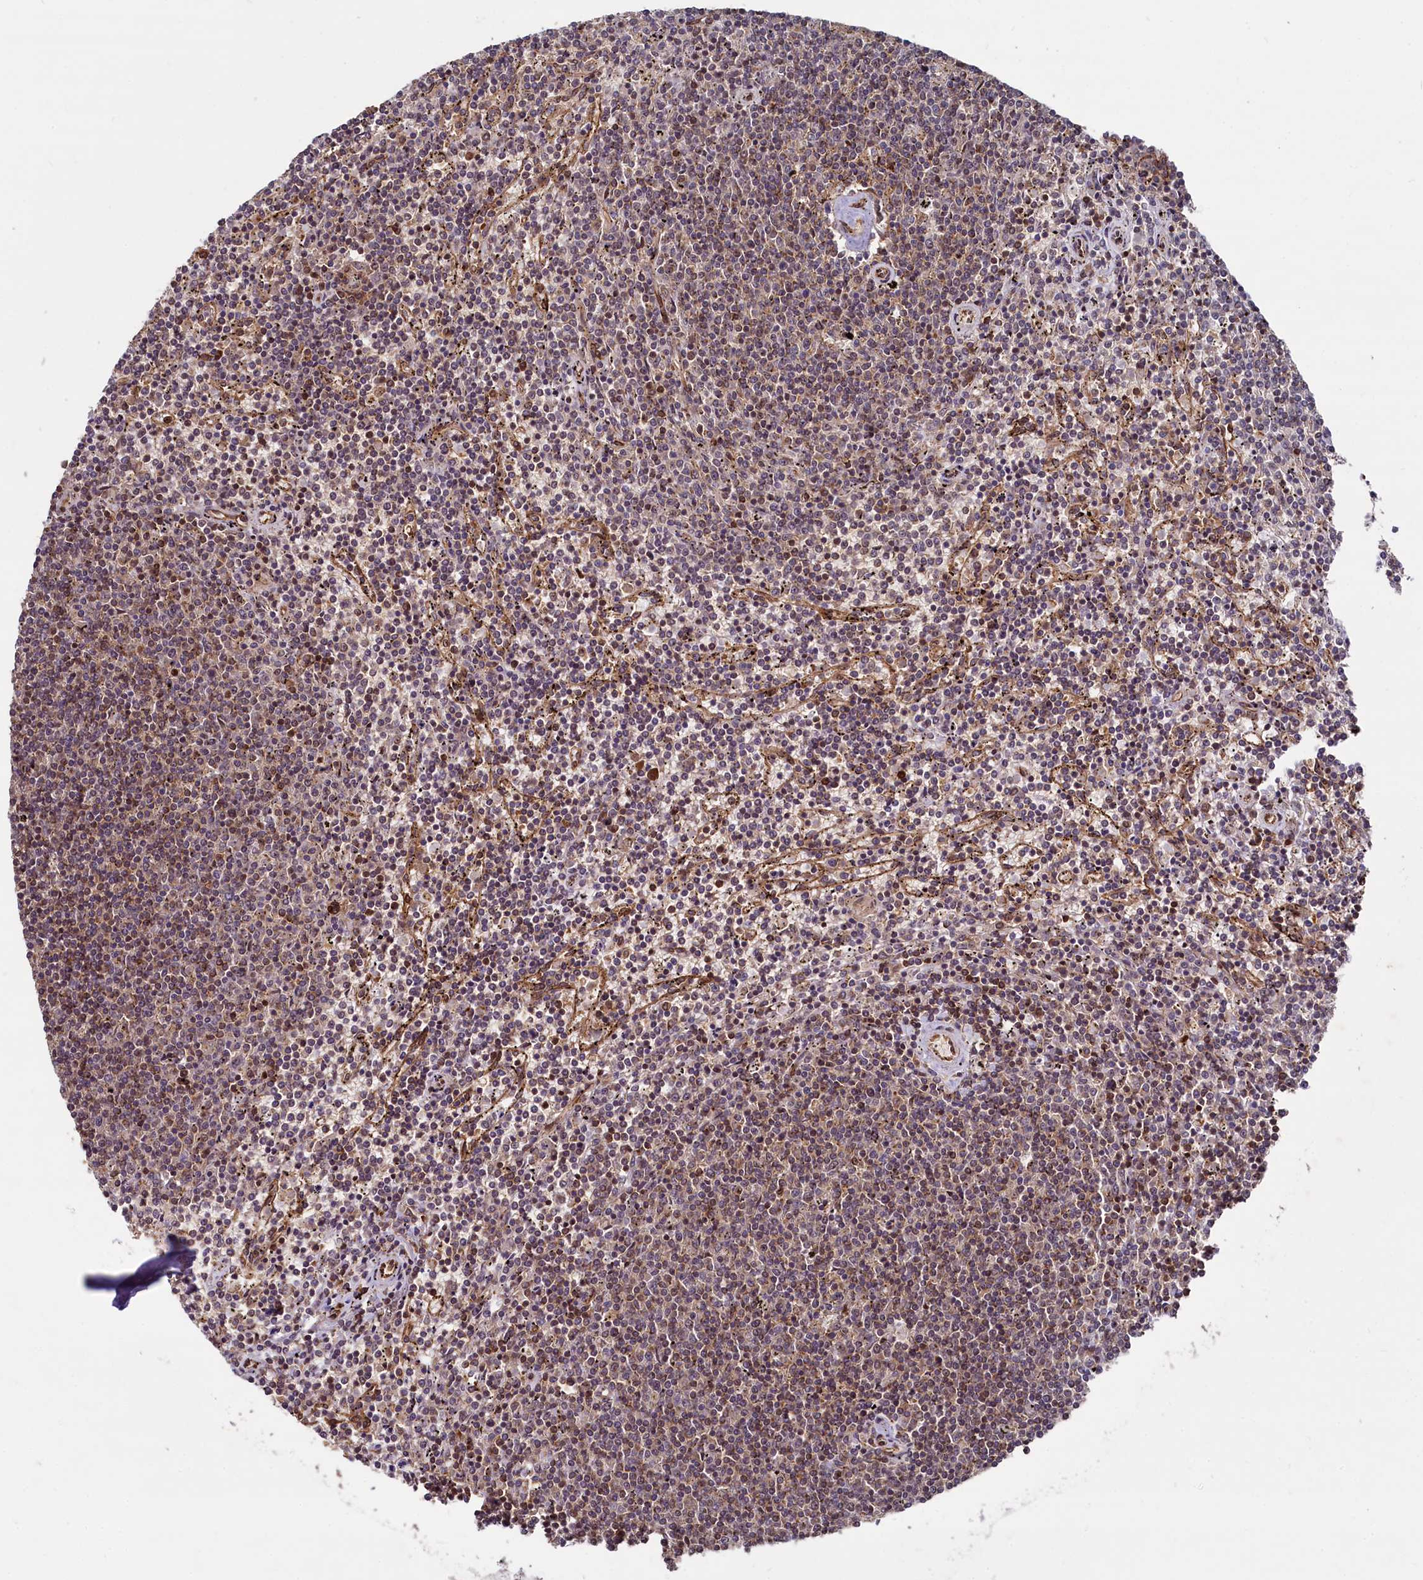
{"staining": {"intensity": "weak", "quantity": "25%-75%", "location": "cytoplasmic/membranous"}, "tissue": "lymphoma", "cell_type": "Tumor cells", "image_type": "cancer", "snomed": [{"axis": "morphology", "description": "Malignant lymphoma, non-Hodgkin's type, Low grade"}, {"axis": "topography", "description": "Spleen"}], "caption": "Immunohistochemical staining of human lymphoma exhibits weak cytoplasmic/membranous protein expression in approximately 25%-75% of tumor cells. (Brightfield microscopy of DAB IHC at high magnification).", "gene": "SVIP", "patient": {"sex": "female", "age": 50}}